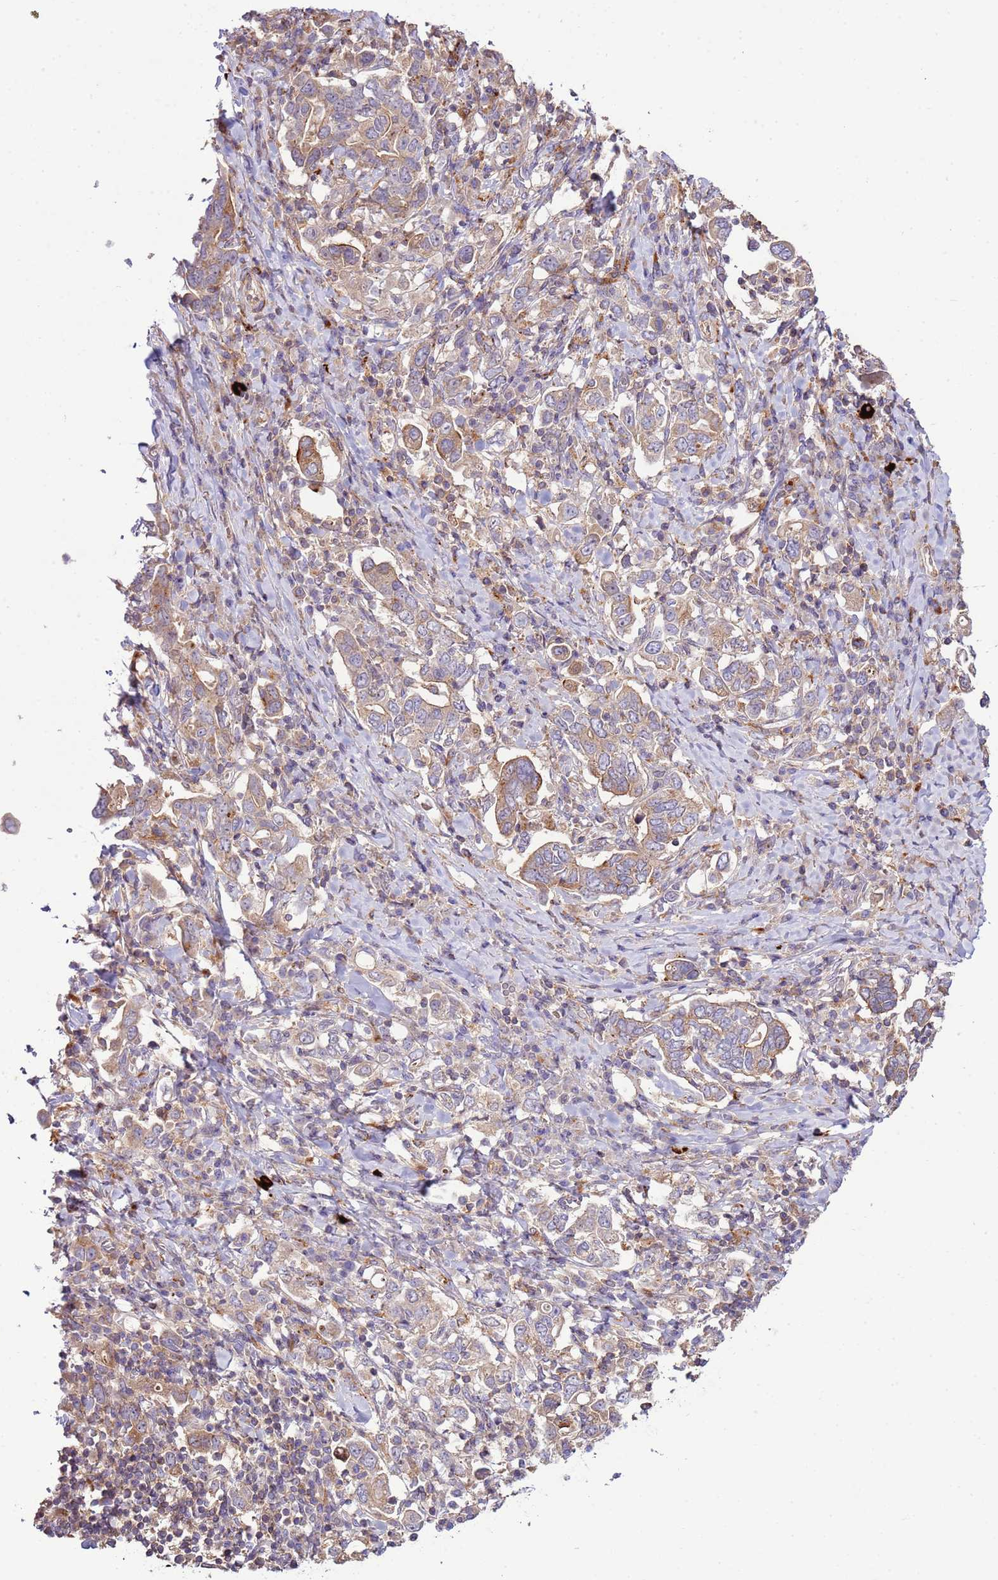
{"staining": {"intensity": "moderate", "quantity": "<25%", "location": "cytoplasmic/membranous"}, "tissue": "stomach cancer", "cell_type": "Tumor cells", "image_type": "cancer", "snomed": [{"axis": "morphology", "description": "Adenocarcinoma, NOS"}, {"axis": "topography", "description": "Stomach, upper"}, {"axis": "topography", "description": "Stomach"}], "caption": "Stomach cancer (adenocarcinoma) tissue shows moderate cytoplasmic/membranous positivity in approximately <25% of tumor cells, visualized by immunohistochemistry. Immunohistochemistry stains the protein of interest in brown and the nuclei are stained blue.", "gene": "ZNF624", "patient": {"sex": "male", "age": 62}}